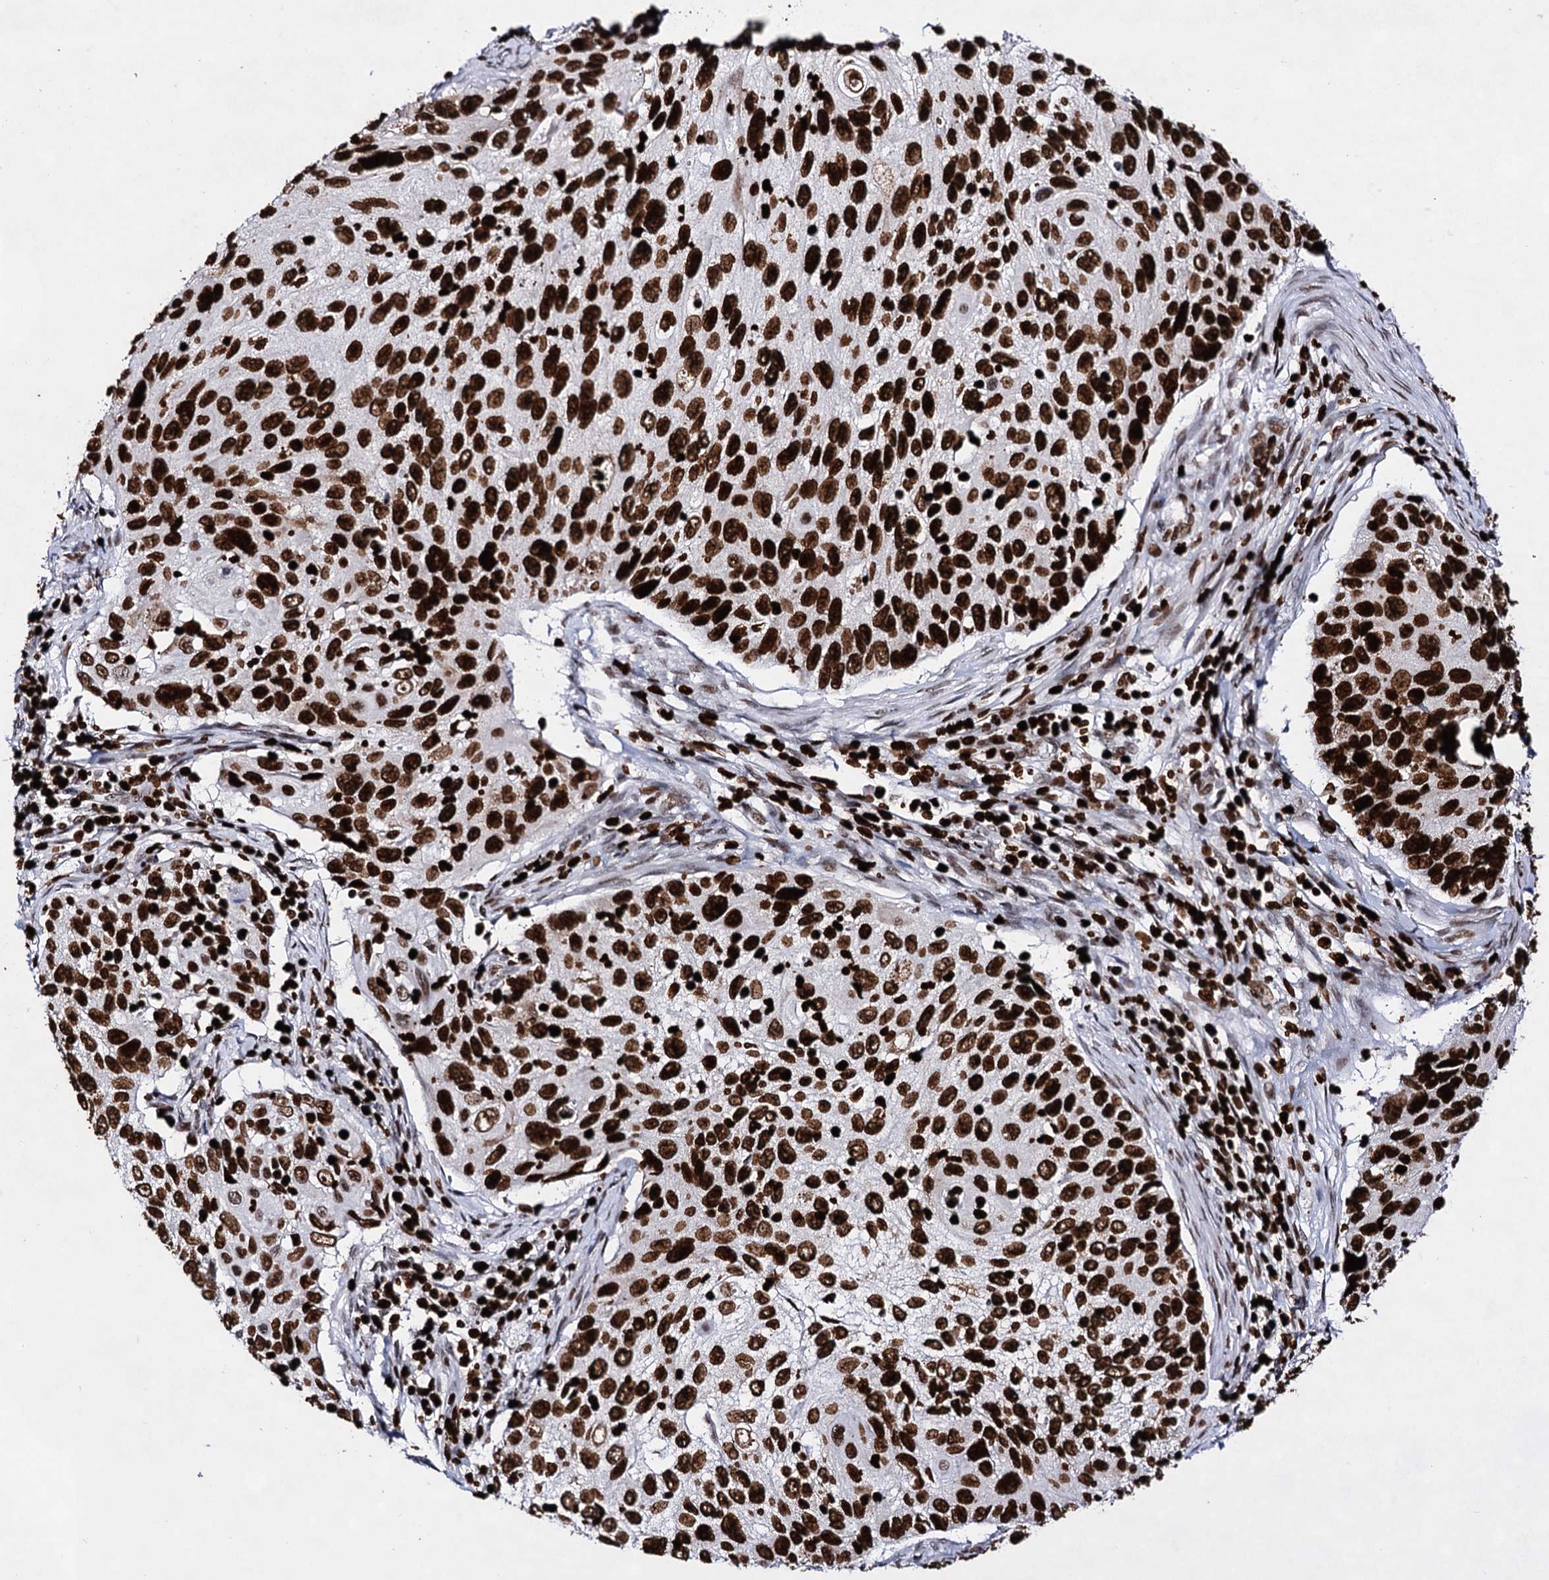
{"staining": {"intensity": "strong", "quantity": ">75%", "location": "nuclear"}, "tissue": "cervical cancer", "cell_type": "Tumor cells", "image_type": "cancer", "snomed": [{"axis": "morphology", "description": "Squamous cell carcinoma, NOS"}, {"axis": "topography", "description": "Cervix"}], "caption": "Strong nuclear protein positivity is seen in about >75% of tumor cells in cervical cancer.", "gene": "HMGB2", "patient": {"sex": "female", "age": 70}}